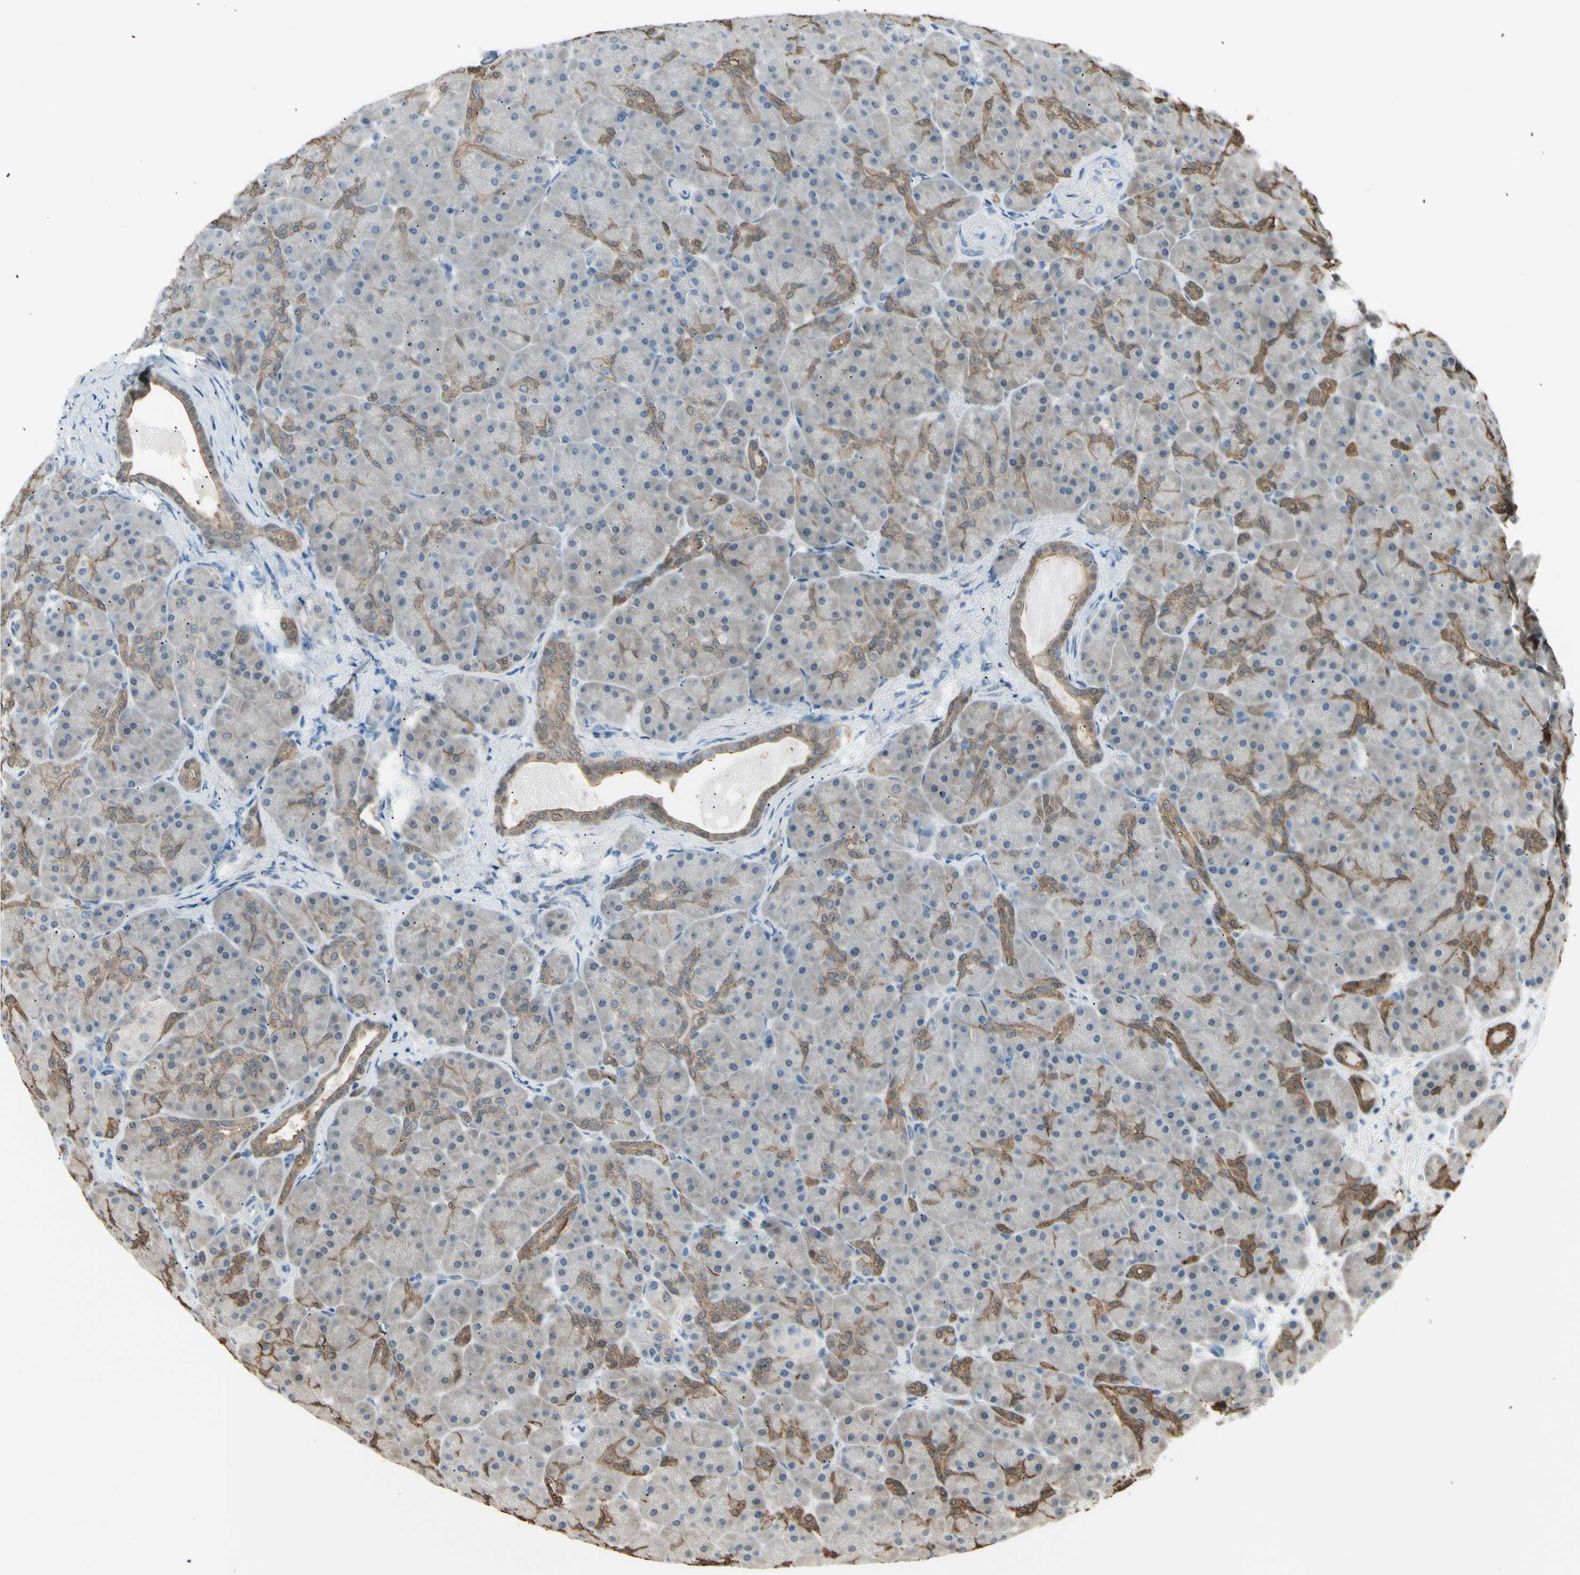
{"staining": {"intensity": "moderate", "quantity": "<25%", "location": "cytoplasmic/membranous"}, "tissue": "pancreas", "cell_type": "Exocrine glandular cells", "image_type": "normal", "snomed": [{"axis": "morphology", "description": "Normal tissue, NOS"}, {"axis": "topography", "description": "Pancreas"}], "caption": "High-magnification brightfield microscopy of benign pancreas stained with DAB (3,3'-diaminobenzidine) (brown) and counterstained with hematoxylin (blue). exocrine glandular cells exhibit moderate cytoplasmic/membranous staining is appreciated in about<25% of cells. The staining was performed using DAB (3,3'-diaminobenzidine), with brown indicating positive protein expression. Nuclei are stained blue with hematoxylin.", "gene": "LHPP", "patient": {"sex": "male", "age": 66}}